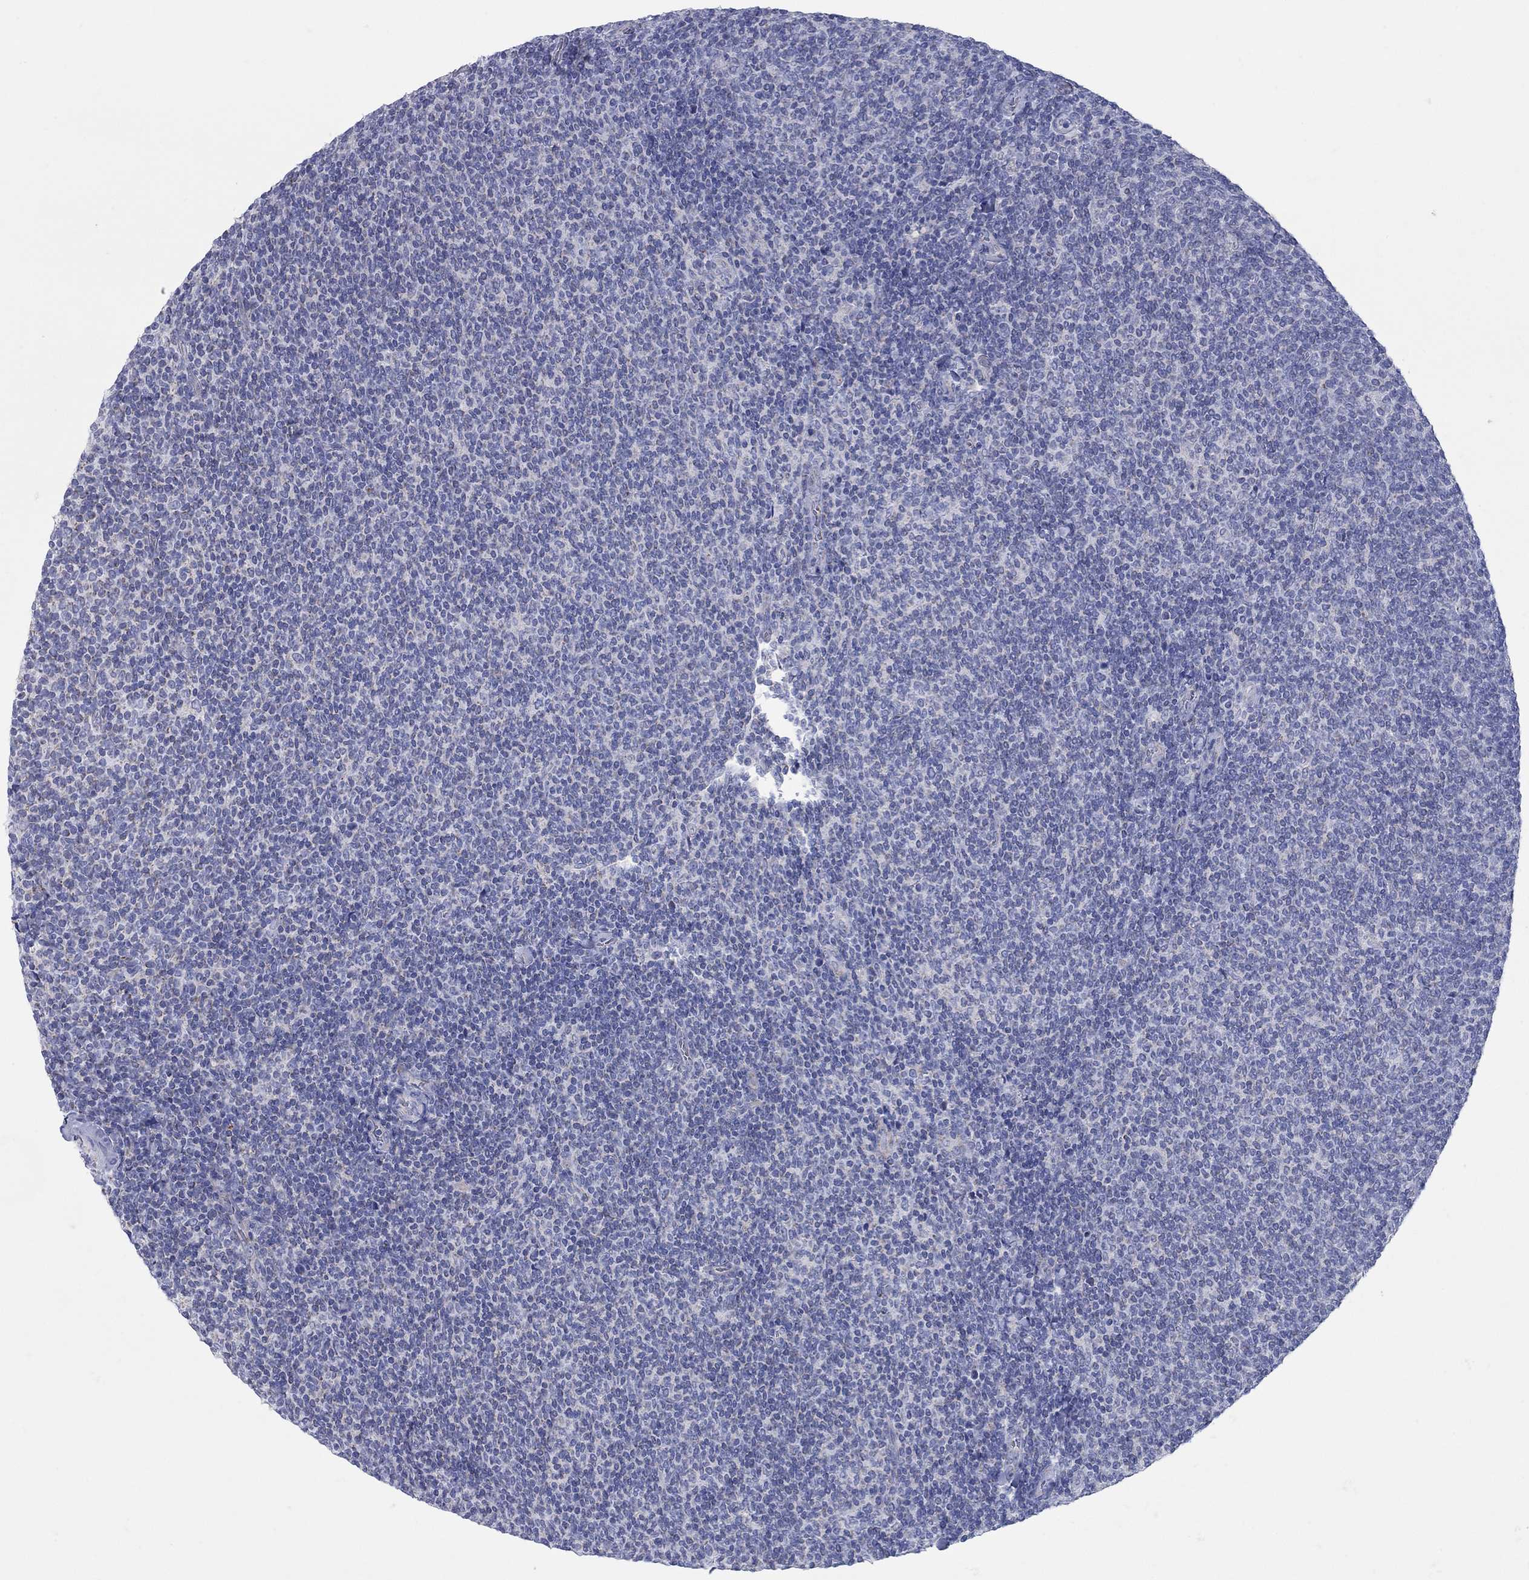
{"staining": {"intensity": "negative", "quantity": "none", "location": "none"}, "tissue": "lymphoma", "cell_type": "Tumor cells", "image_type": "cancer", "snomed": [{"axis": "morphology", "description": "Malignant lymphoma, non-Hodgkin's type, Low grade"}, {"axis": "topography", "description": "Lymph node"}], "caption": "Lymphoma stained for a protein using immunohistochemistry displays no staining tumor cells.", "gene": "PDZD3", "patient": {"sex": "male", "age": 52}}